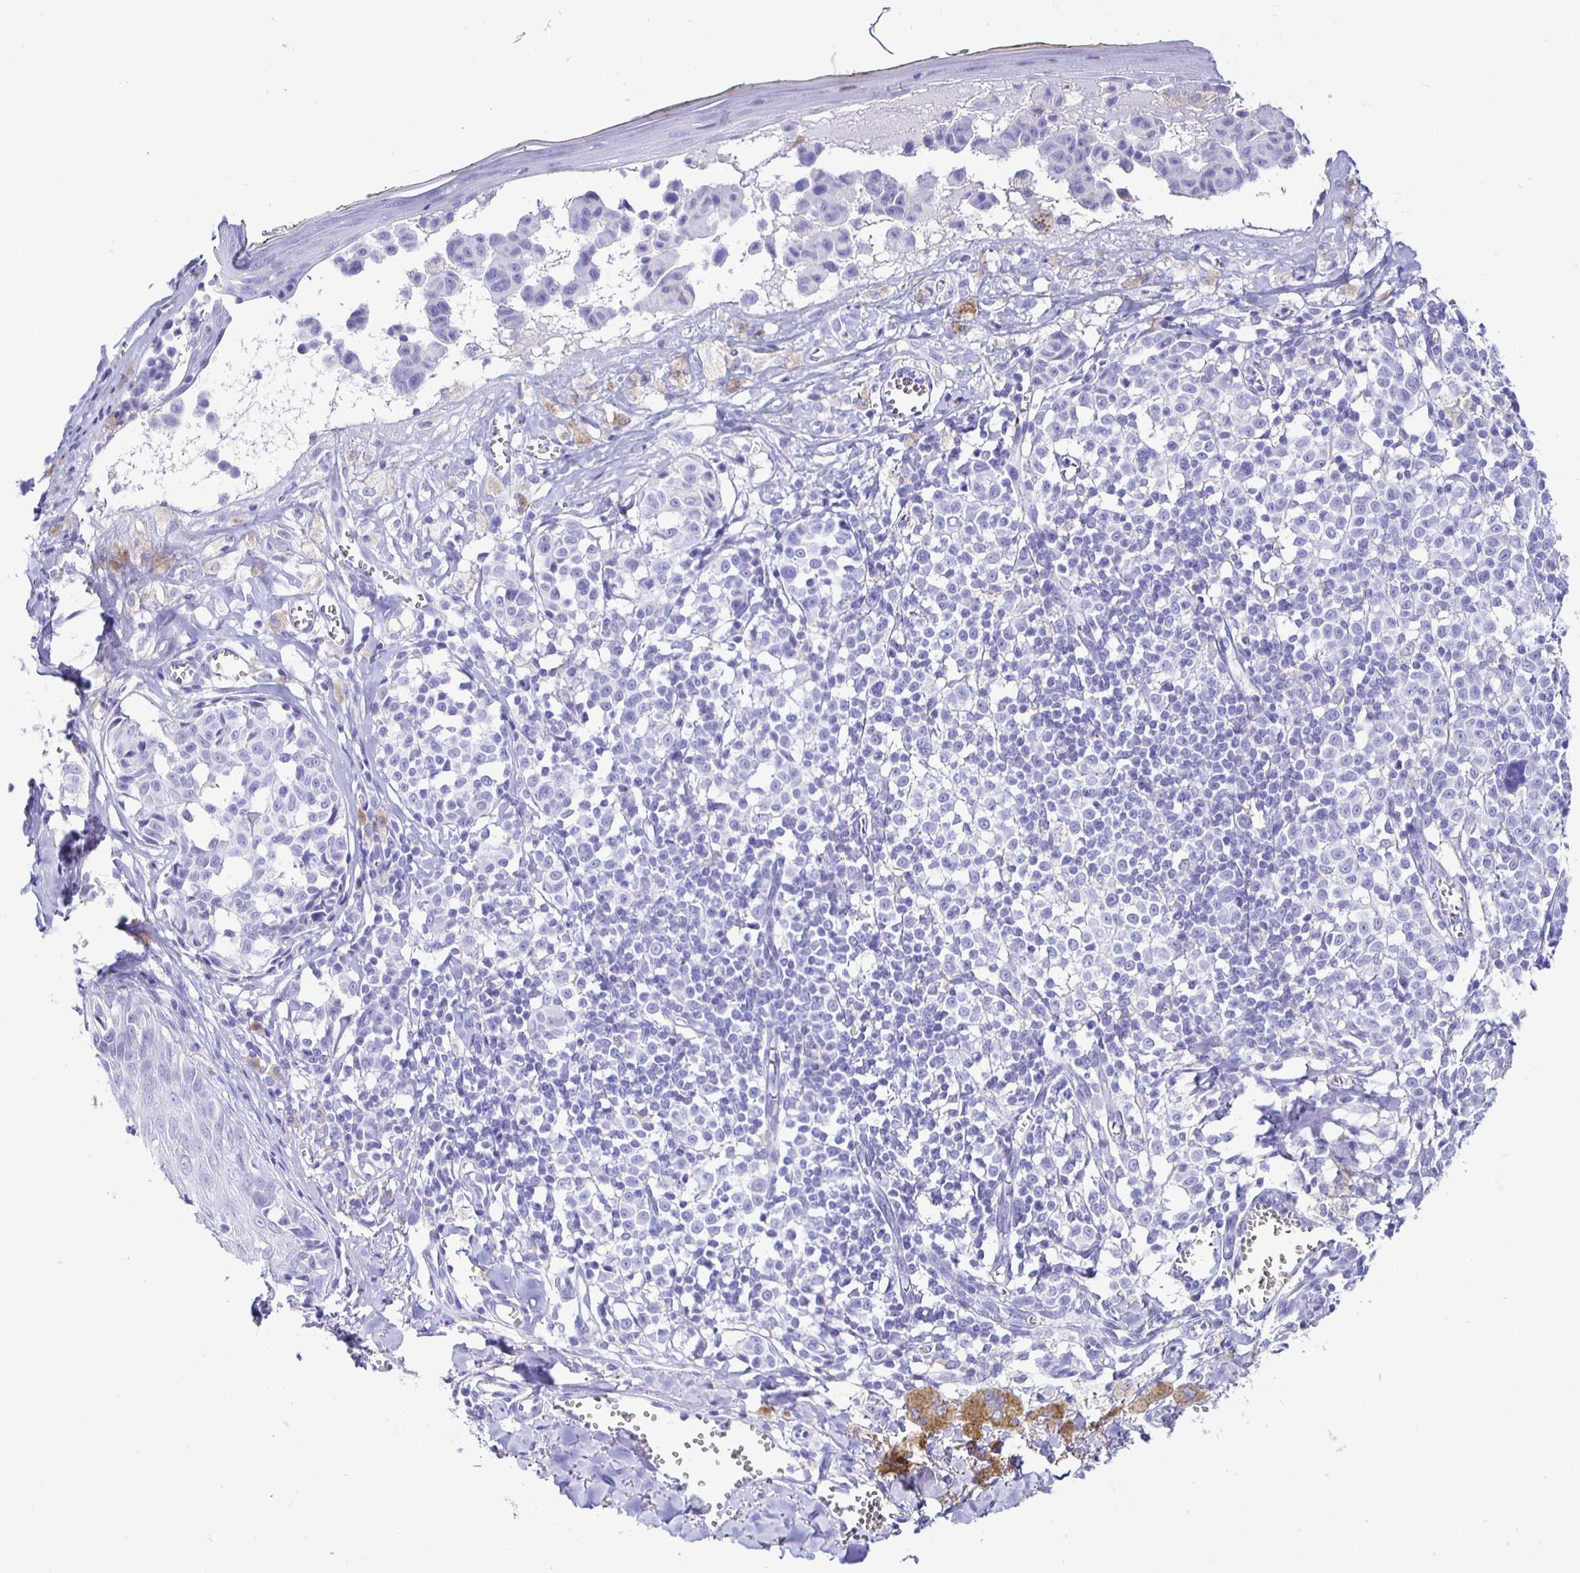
{"staining": {"intensity": "negative", "quantity": "none", "location": "none"}, "tissue": "melanoma", "cell_type": "Tumor cells", "image_type": "cancer", "snomed": [{"axis": "morphology", "description": "Malignant melanoma, NOS"}, {"axis": "topography", "description": "Skin"}], "caption": "Immunohistochemistry (IHC) photomicrograph of melanoma stained for a protein (brown), which exhibits no positivity in tumor cells.", "gene": "UMOD", "patient": {"sex": "female", "age": 43}}